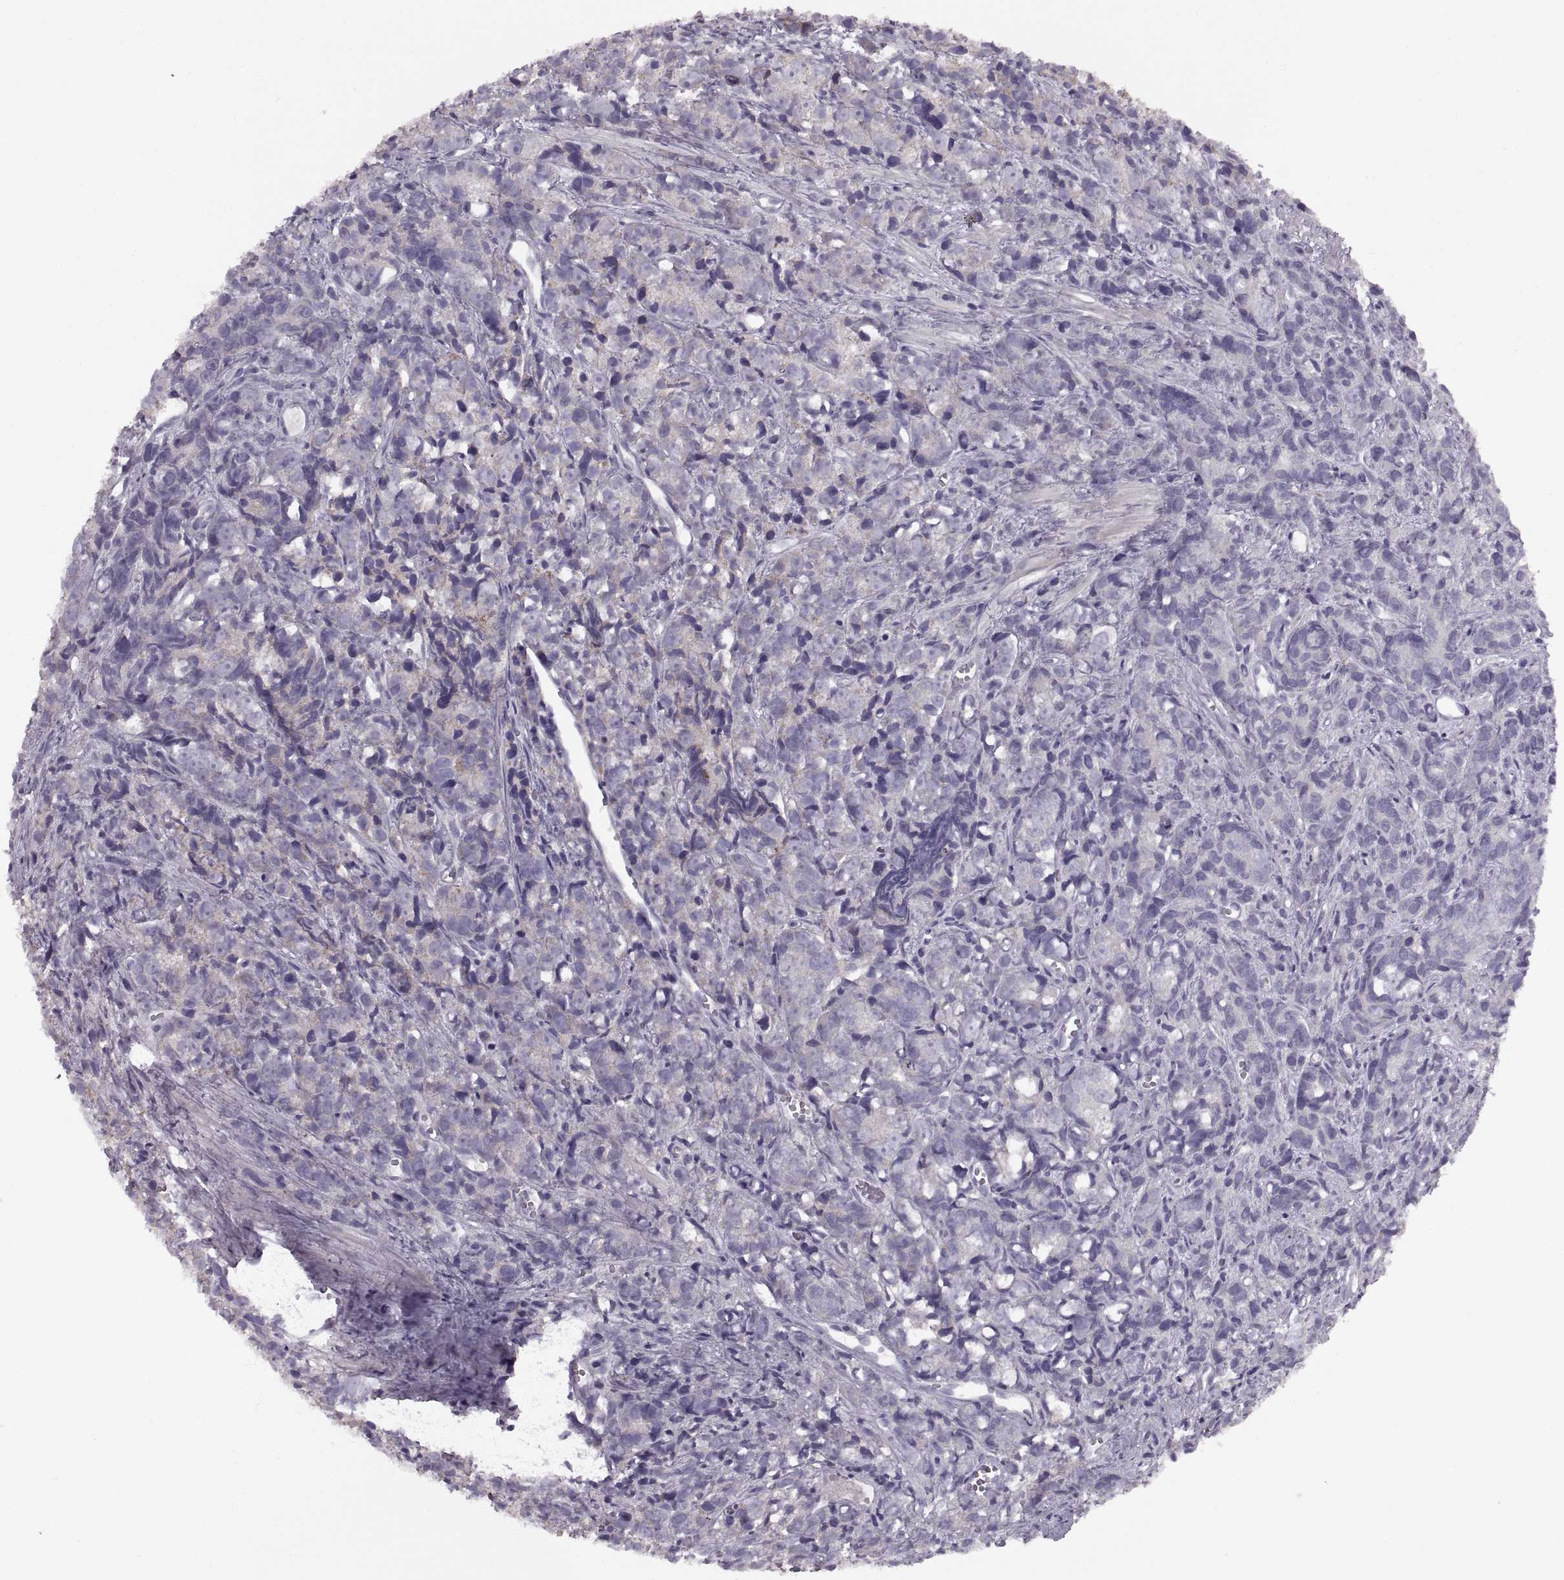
{"staining": {"intensity": "weak", "quantity": "25%-75%", "location": "cytoplasmic/membranous"}, "tissue": "prostate cancer", "cell_type": "Tumor cells", "image_type": "cancer", "snomed": [{"axis": "morphology", "description": "Adenocarcinoma, High grade"}, {"axis": "topography", "description": "Prostate"}], "caption": "An IHC micrograph of neoplastic tissue is shown. Protein staining in brown highlights weak cytoplasmic/membranous positivity in prostate cancer within tumor cells.", "gene": "PIERCE1", "patient": {"sex": "male", "age": 77}}